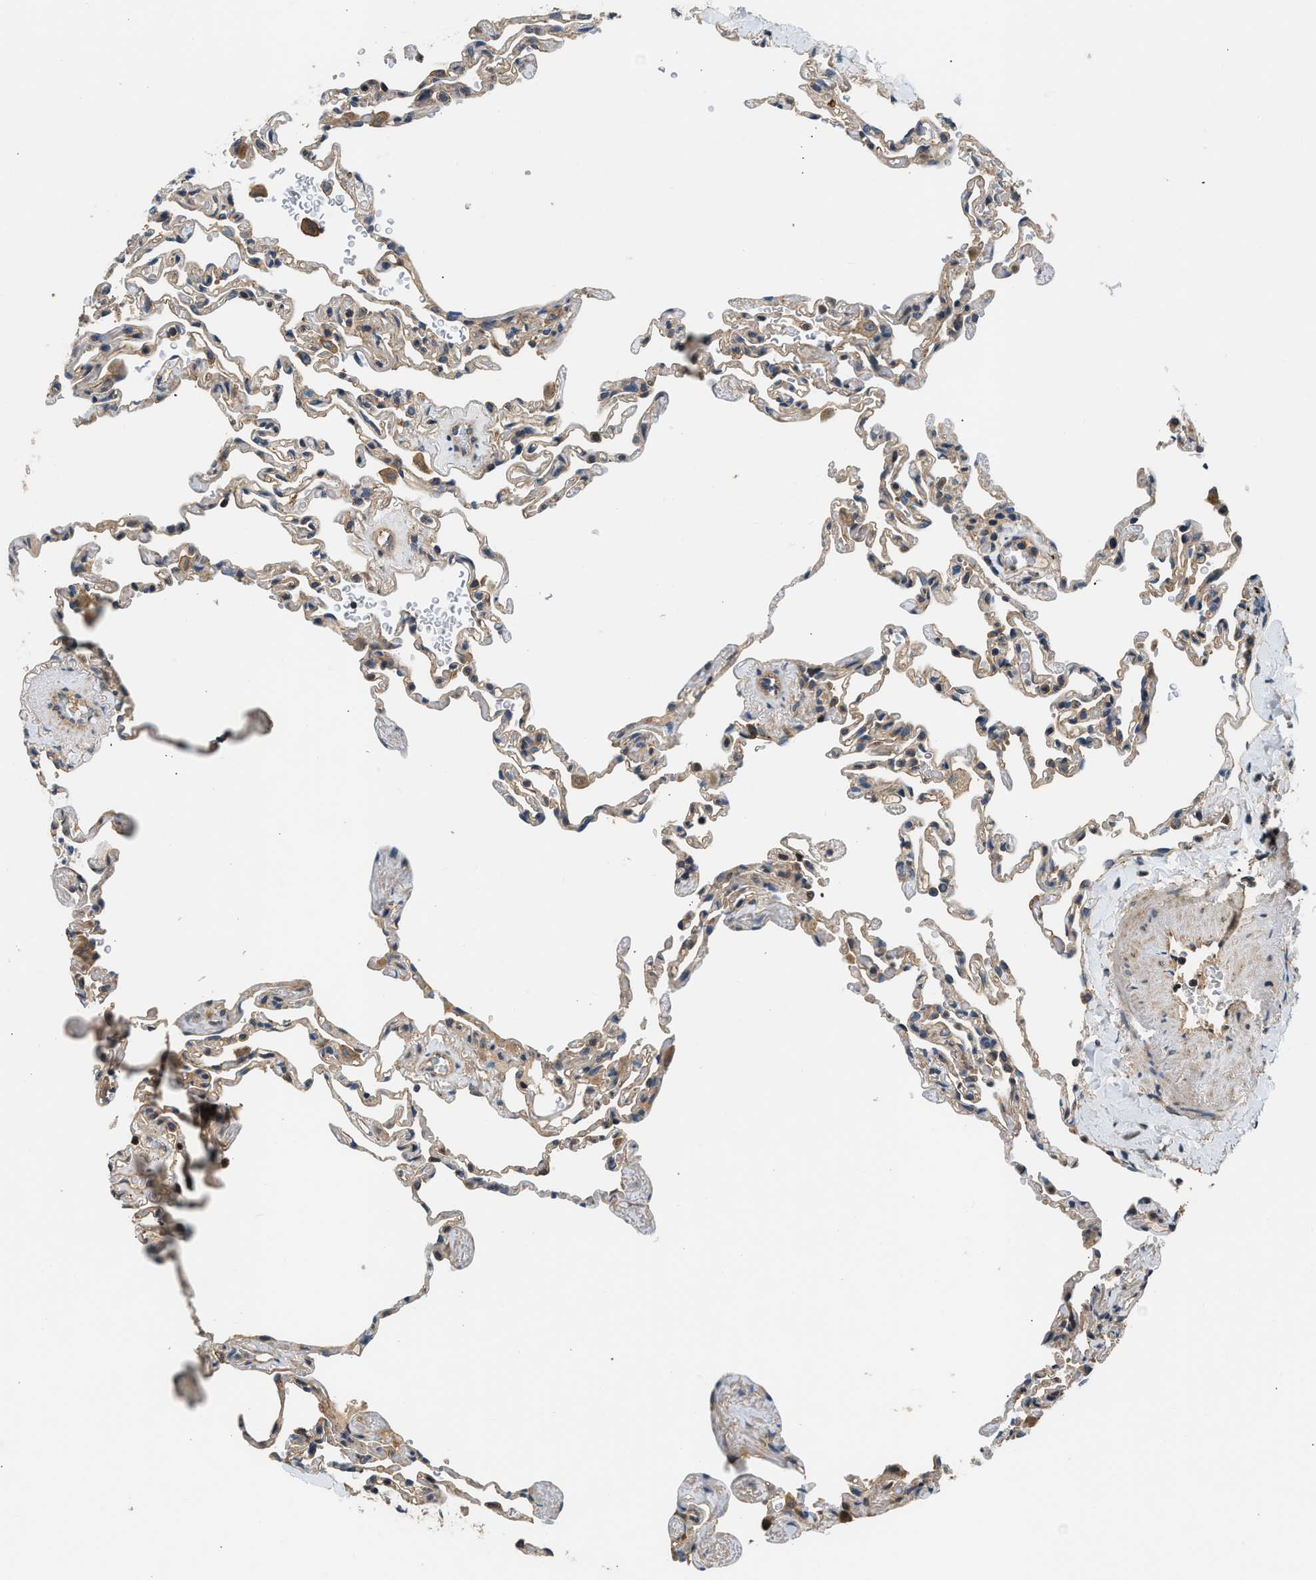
{"staining": {"intensity": "weak", "quantity": "25%-75%", "location": "cytoplasmic/membranous"}, "tissue": "lung", "cell_type": "Alveolar cells", "image_type": "normal", "snomed": [{"axis": "morphology", "description": "Normal tissue, NOS"}, {"axis": "topography", "description": "Lung"}], "caption": "A photomicrograph showing weak cytoplasmic/membranous positivity in approximately 25%-75% of alveolar cells in benign lung, as visualized by brown immunohistochemical staining.", "gene": "IL3RA", "patient": {"sex": "male", "age": 59}}